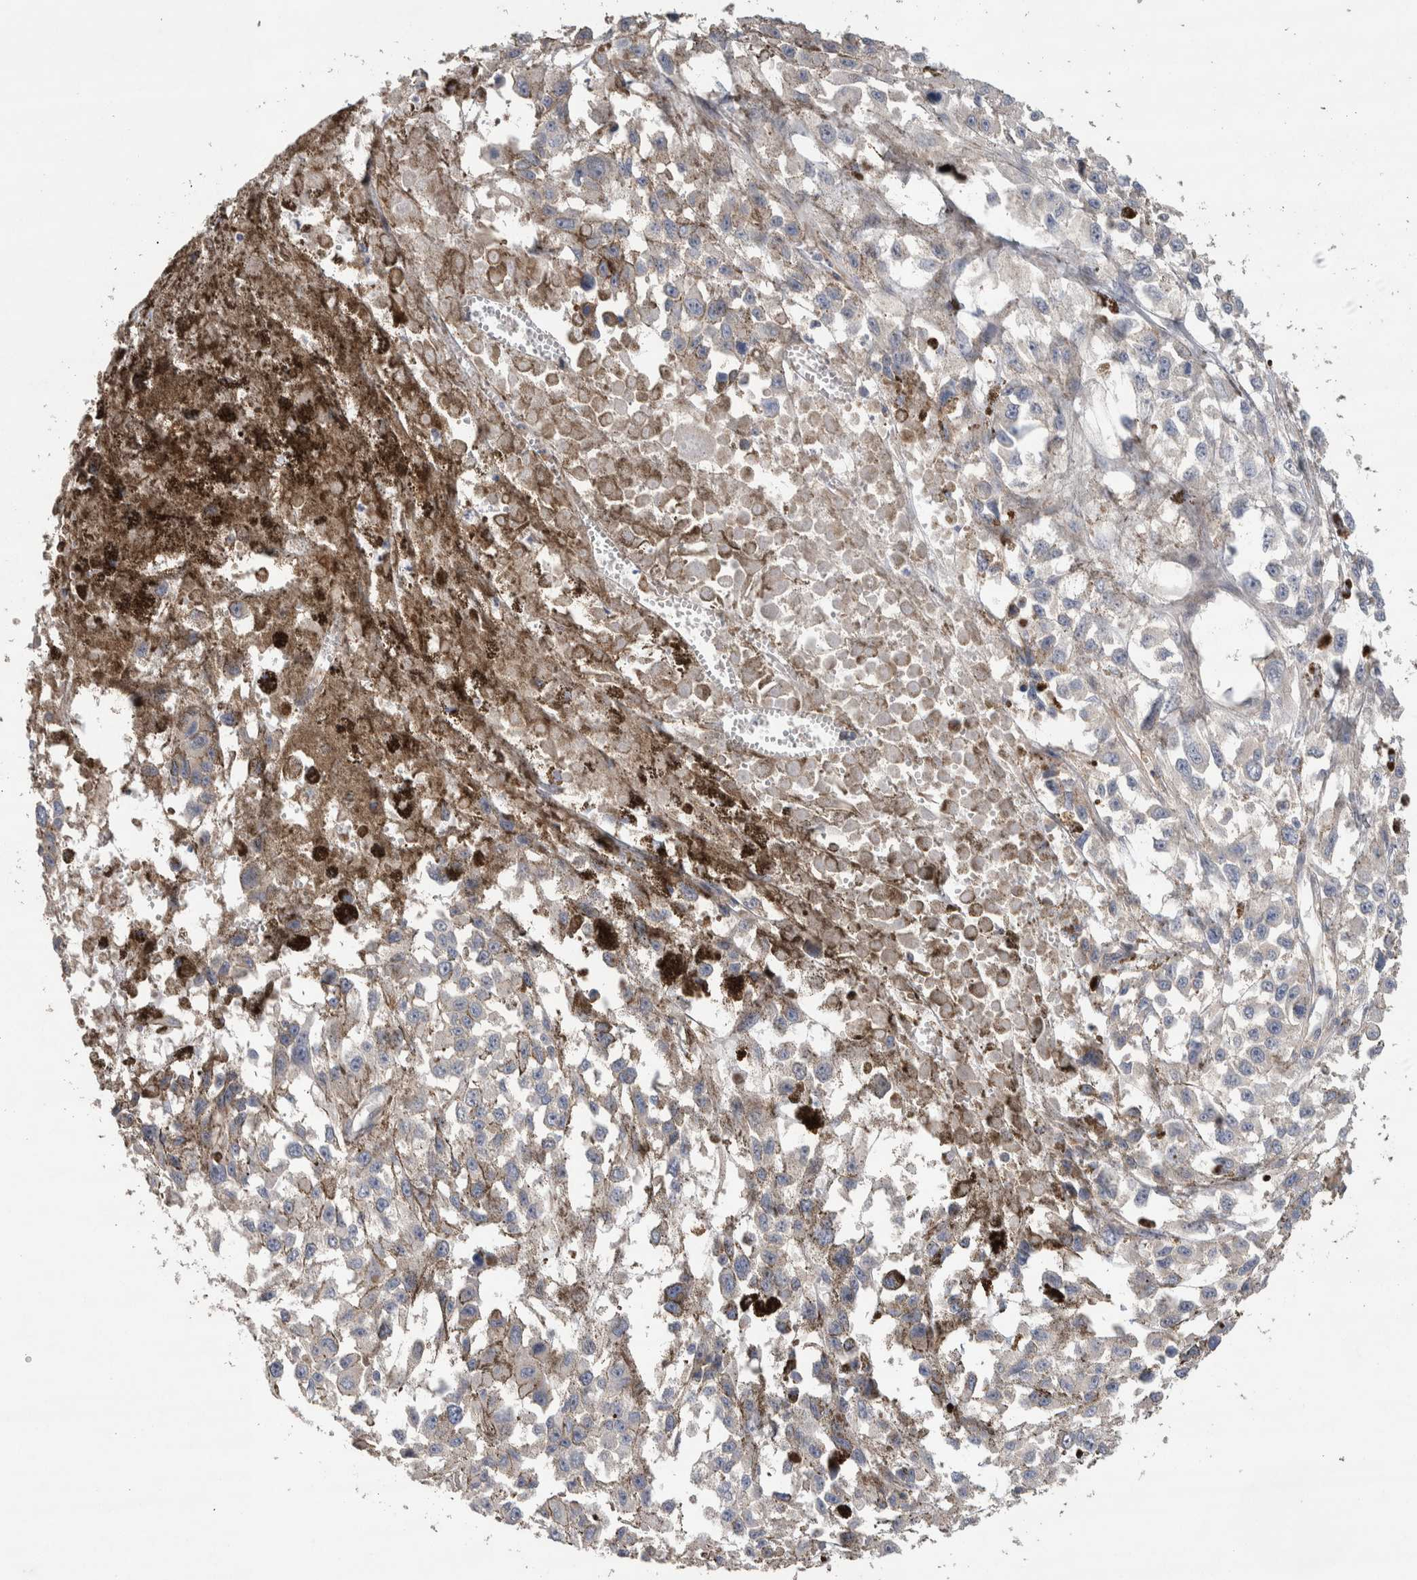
{"staining": {"intensity": "weak", "quantity": "<25%", "location": "cytoplasmic/membranous"}, "tissue": "melanoma", "cell_type": "Tumor cells", "image_type": "cancer", "snomed": [{"axis": "morphology", "description": "Malignant melanoma, Metastatic site"}, {"axis": "topography", "description": "Lymph node"}], "caption": "This is an immunohistochemistry (IHC) photomicrograph of human melanoma. There is no expression in tumor cells.", "gene": "GCNA", "patient": {"sex": "male", "age": 59}}